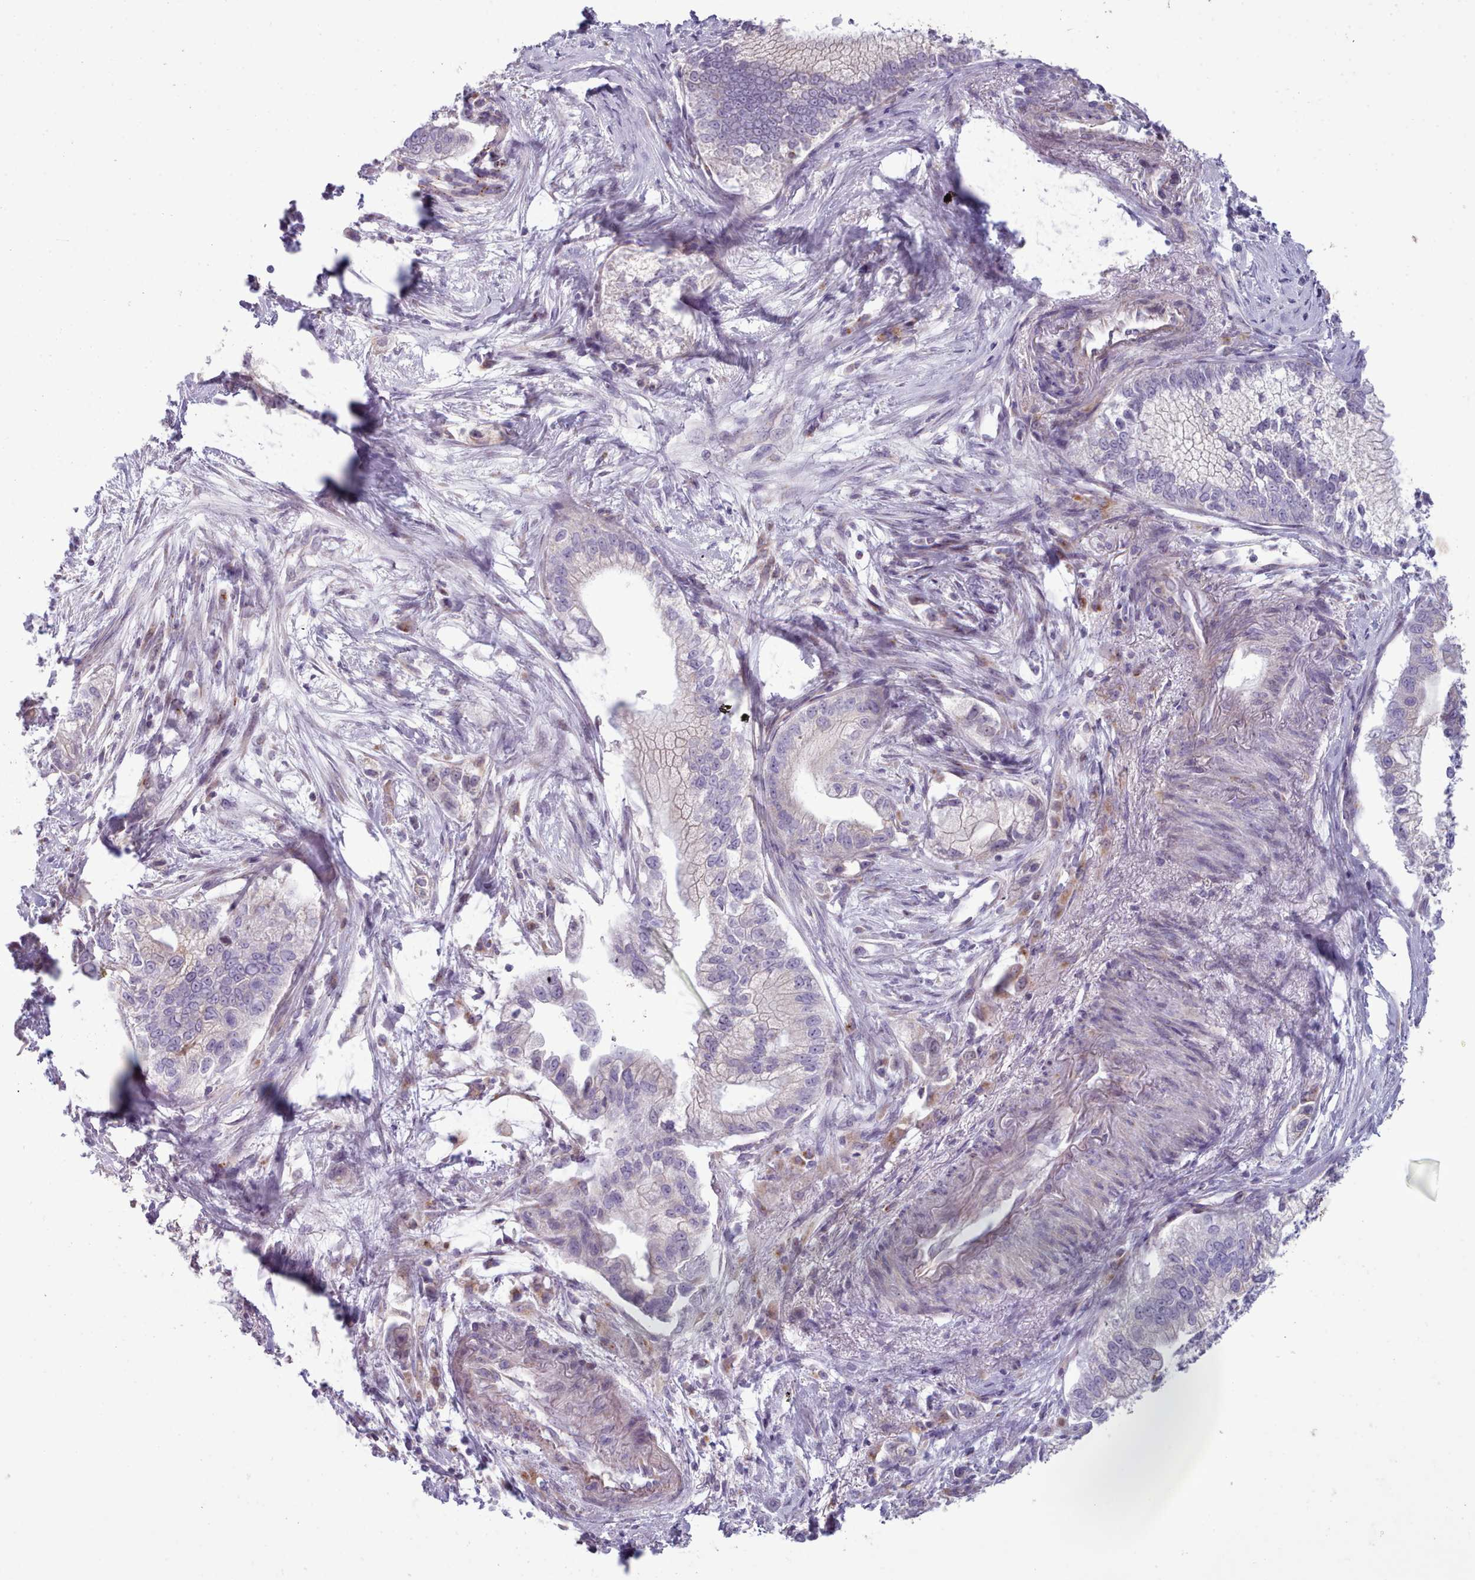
{"staining": {"intensity": "negative", "quantity": "none", "location": "none"}, "tissue": "pancreatic cancer", "cell_type": "Tumor cells", "image_type": "cancer", "snomed": [{"axis": "morphology", "description": "Adenocarcinoma, NOS"}, {"axis": "topography", "description": "Pancreas"}], "caption": "Photomicrograph shows no significant protein expression in tumor cells of pancreatic adenocarcinoma.", "gene": "SLC52A3", "patient": {"sex": "male", "age": 70}}